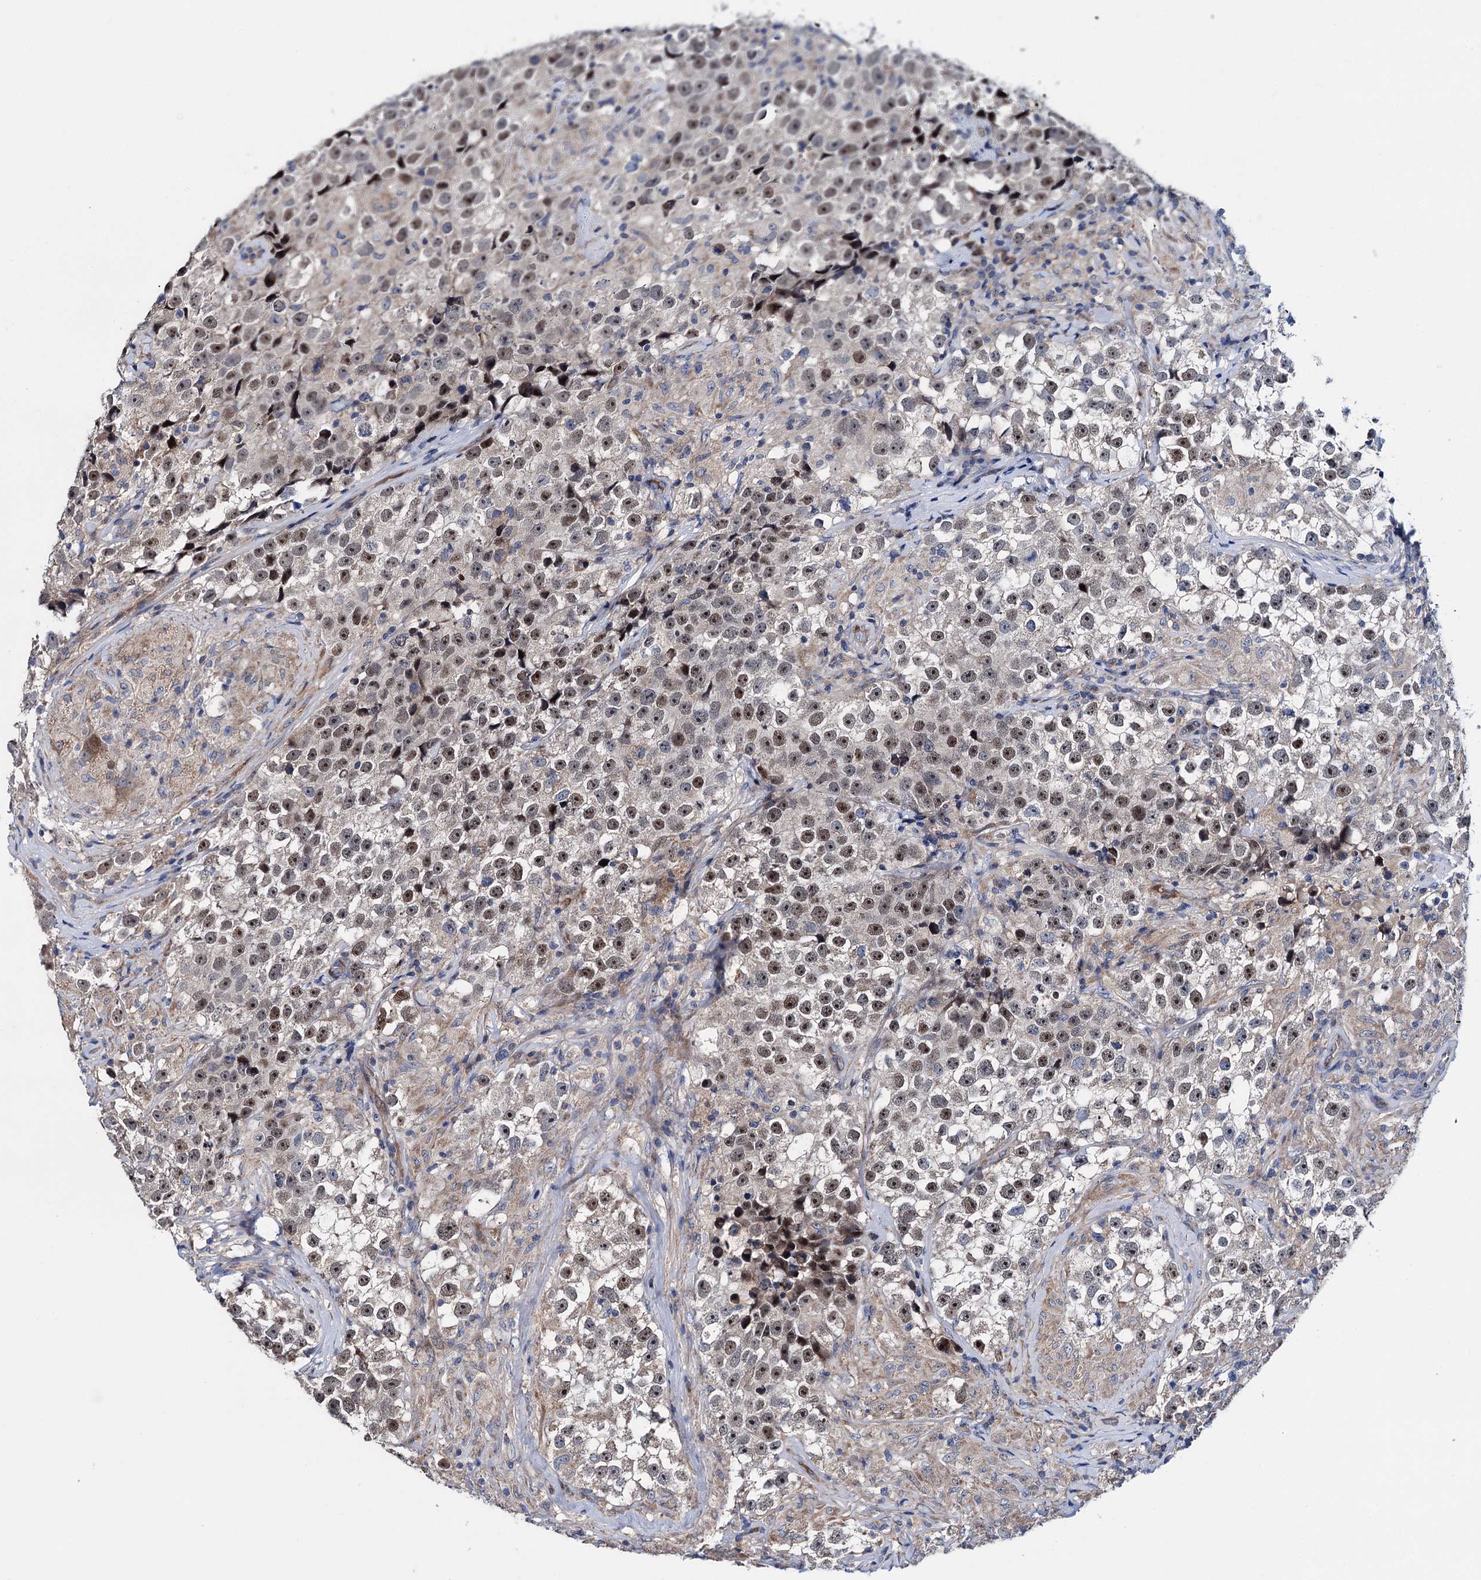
{"staining": {"intensity": "weak", "quantity": "25%-75%", "location": "nuclear"}, "tissue": "testis cancer", "cell_type": "Tumor cells", "image_type": "cancer", "snomed": [{"axis": "morphology", "description": "Seminoma, NOS"}, {"axis": "topography", "description": "Testis"}], "caption": "Protein staining of testis seminoma tissue exhibits weak nuclear expression in approximately 25%-75% of tumor cells. (Stains: DAB in brown, nuclei in blue, Microscopy: brightfield microscopy at high magnification).", "gene": "EYA4", "patient": {"sex": "male", "age": 46}}